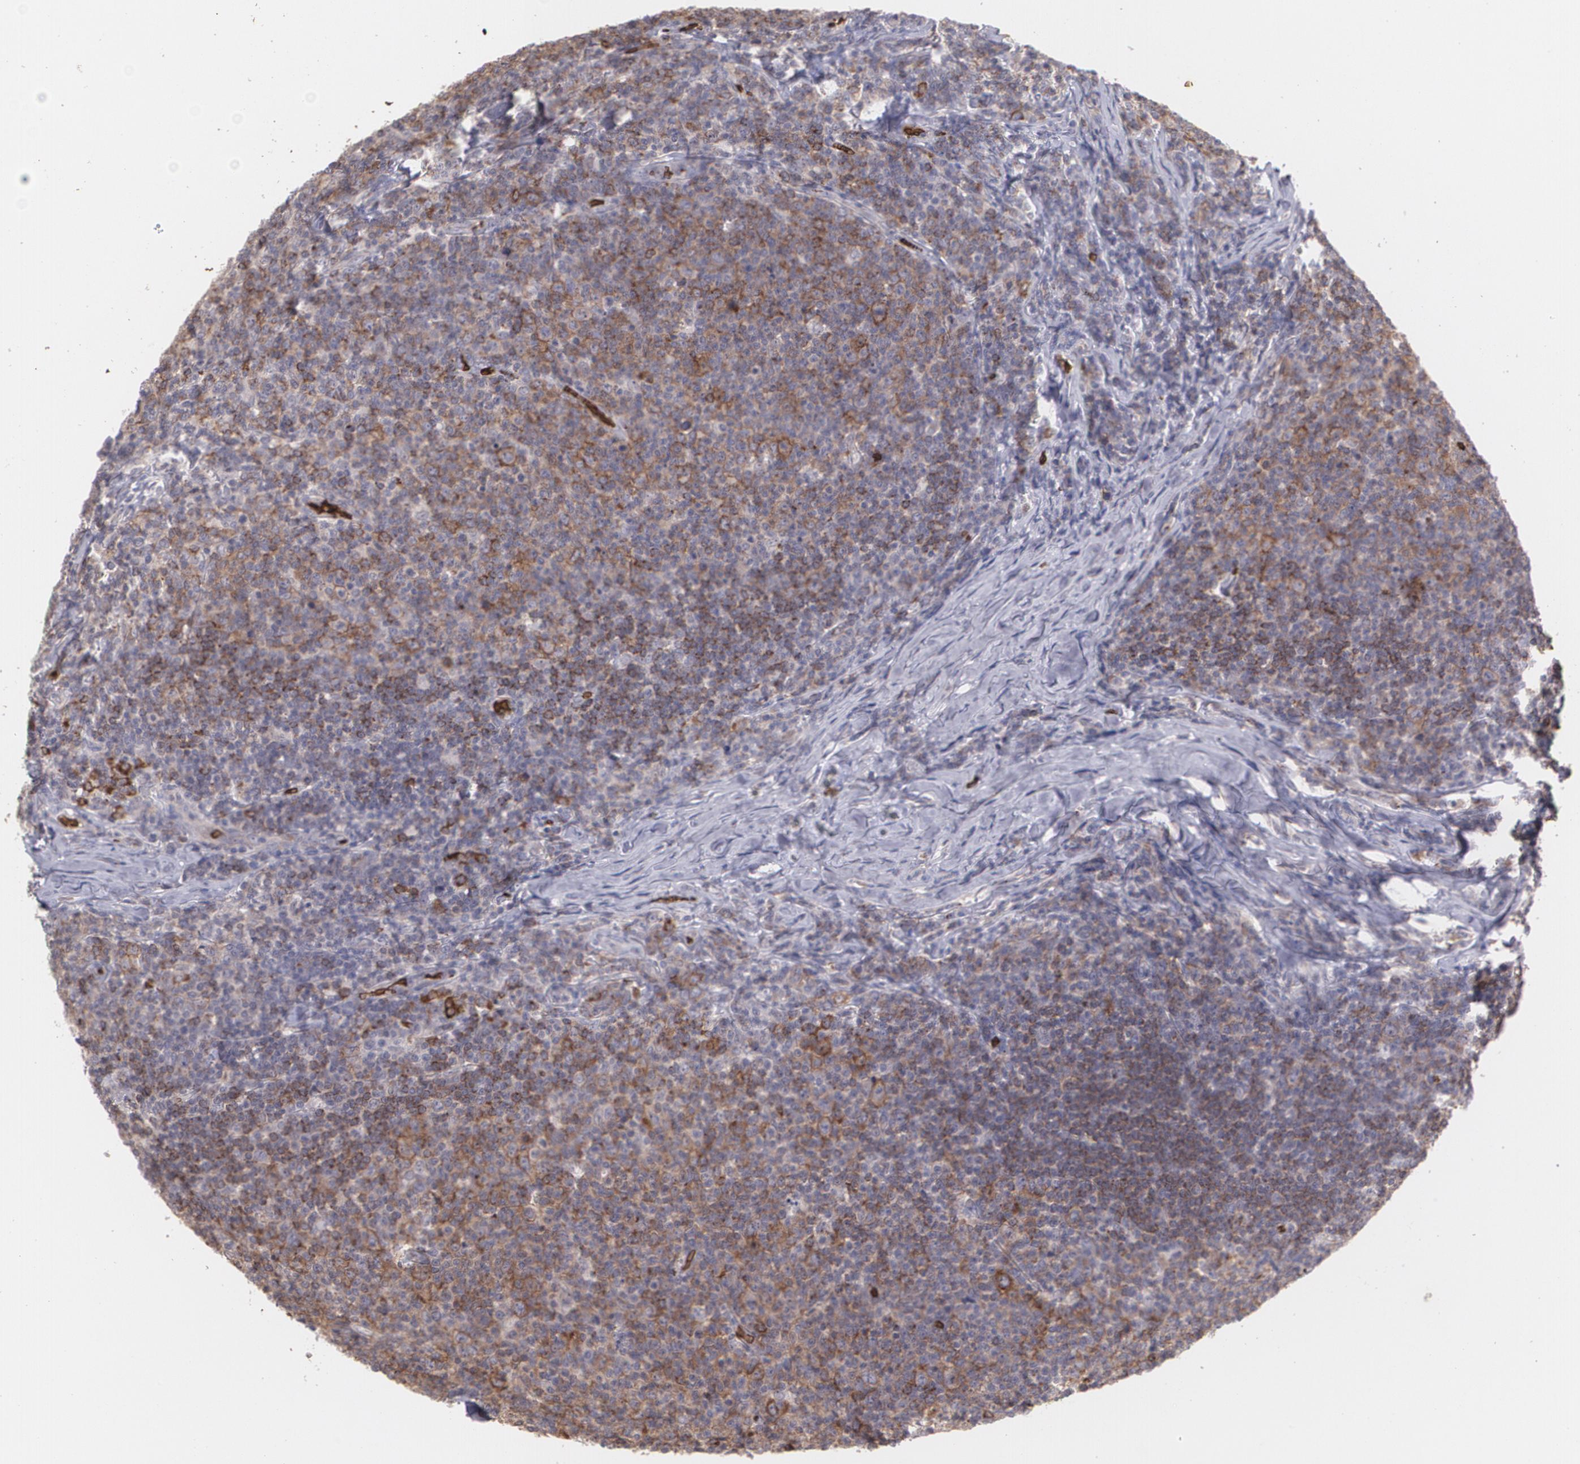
{"staining": {"intensity": "moderate", "quantity": "25%-75%", "location": "cytoplasmic/membranous"}, "tissue": "lymphoma", "cell_type": "Tumor cells", "image_type": "cancer", "snomed": [{"axis": "morphology", "description": "Malignant lymphoma, non-Hodgkin's type, Low grade"}, {"axis": "topography", "description": "Lymph node"}], "caption": "Tumor cells demonstrate medium levels of moderate cytoplasmic/membranous staining in about 25%-75% of cells in human lymphoma. (DAB = brown stain, brightfield microscopy at high magnification).", "gene": "SLC2A1", "patient": {"sex": "male", "age": 74}}